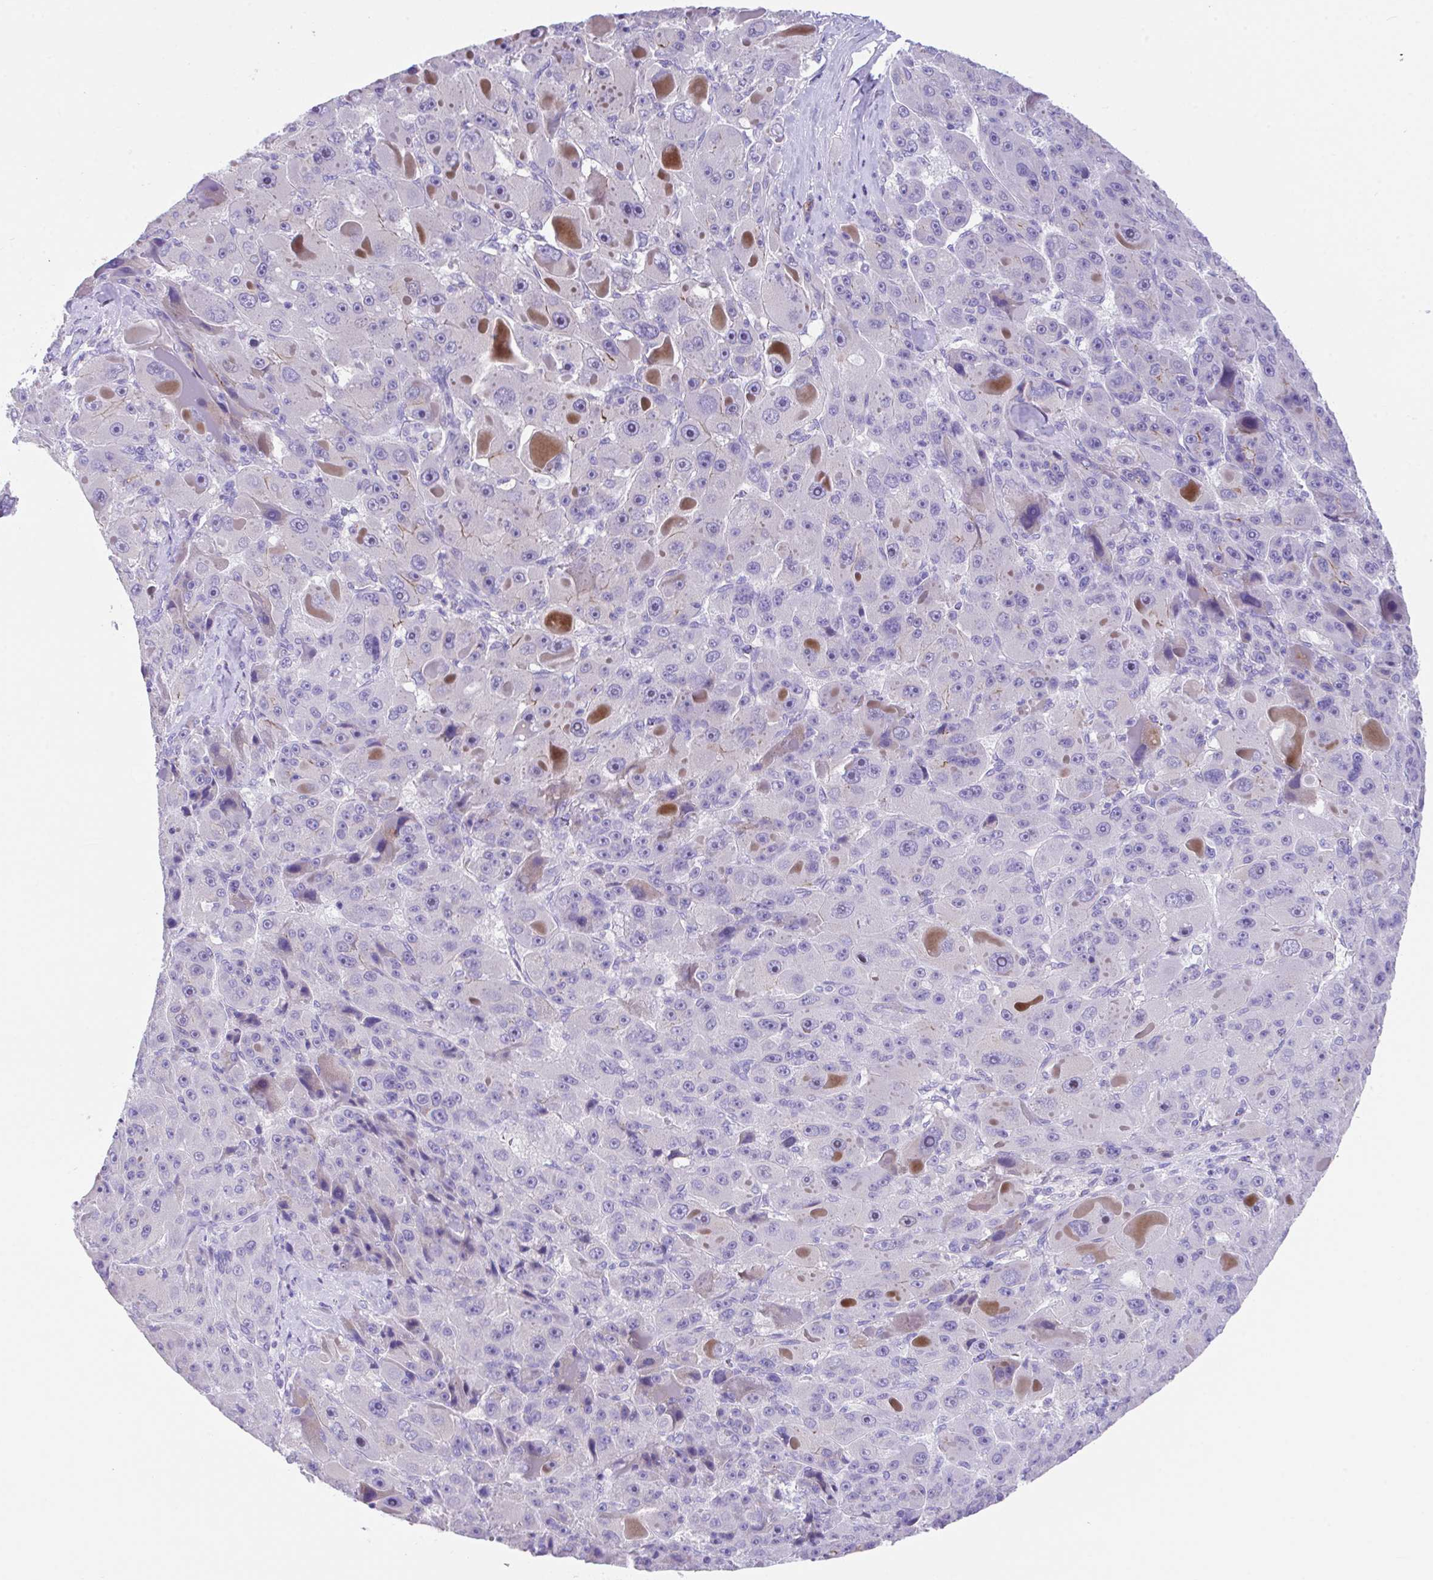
{"staining": {"intensity": "negative", "quantity": "none", "location": "none"}, "tissue": "liver cancer", "cell_type": "Tumor cells", "image_type": "cancer", "snomed": [{"axis": "morphology", "description": "Carcinoma, Hepatocellular, NOS"}, {"axis": "topography", "description": "Liver"}], "caption": "Liver cancer stained for a protein using immunohistochemistry shows no staining tumor cells.", "gene": "SLC16A6", "patient": {"sex": "male", "age": 76}}